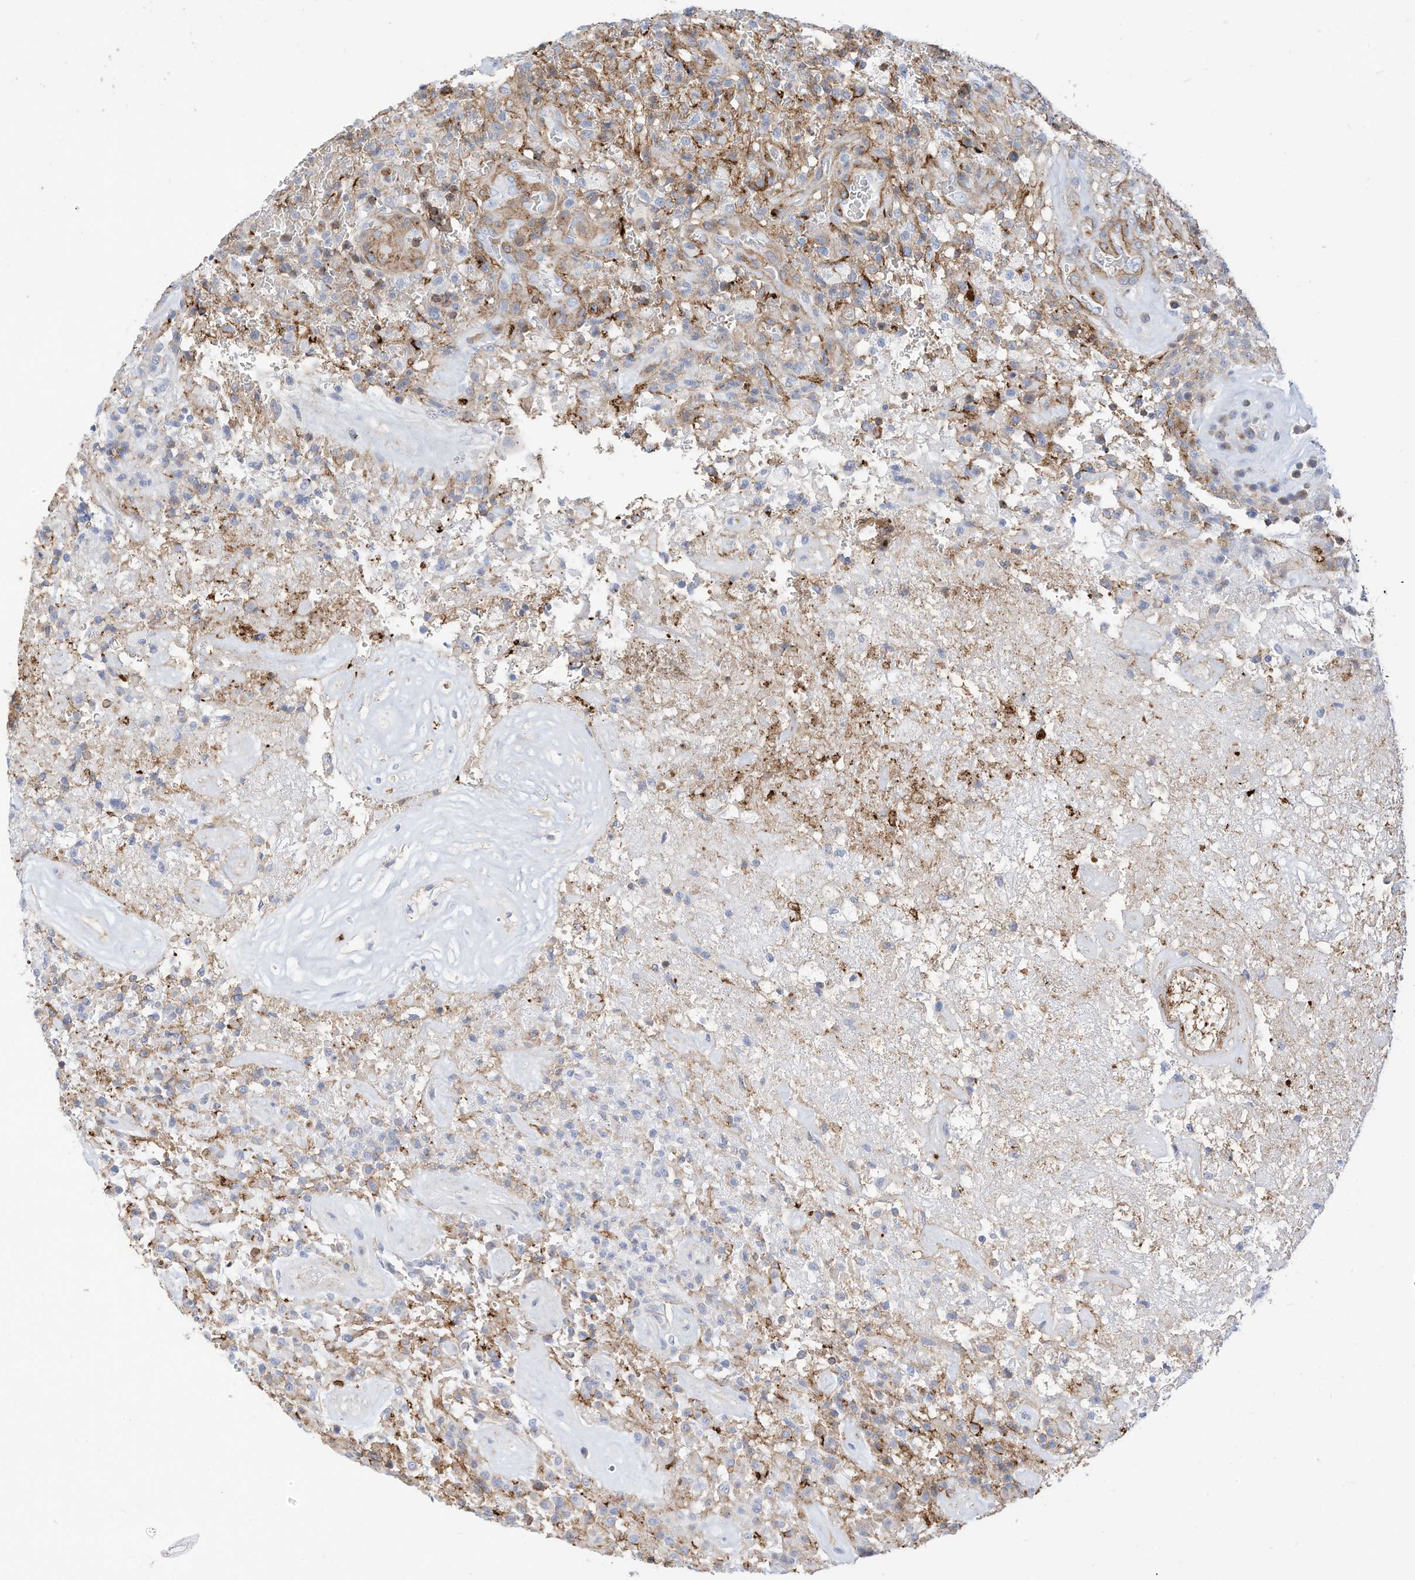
{"staining": {"intensity": "weak", "quantity": "<25%", "location": "cytoplasmic/membranous"}, "tissue": "glioma", "cell_type": "Tumor cells", "image_type": "cancer", "snomed": [{"axis": "morphology", "description": "Glioma, malignant, High grade"}, {"axis": "topography", "description": "Brain"}], "caption": "The immunohistochemistry (IHC) image has no significant expression in tumor cells of malignant high-grade glioma tissue. Brightfield microscopy of immunohistochemistry stained with DAB (brown) and hematoxylin (blue), captured at high magnification.", "gene": "TXNDC9", "patient": {"sex": "female", "age": 57}}